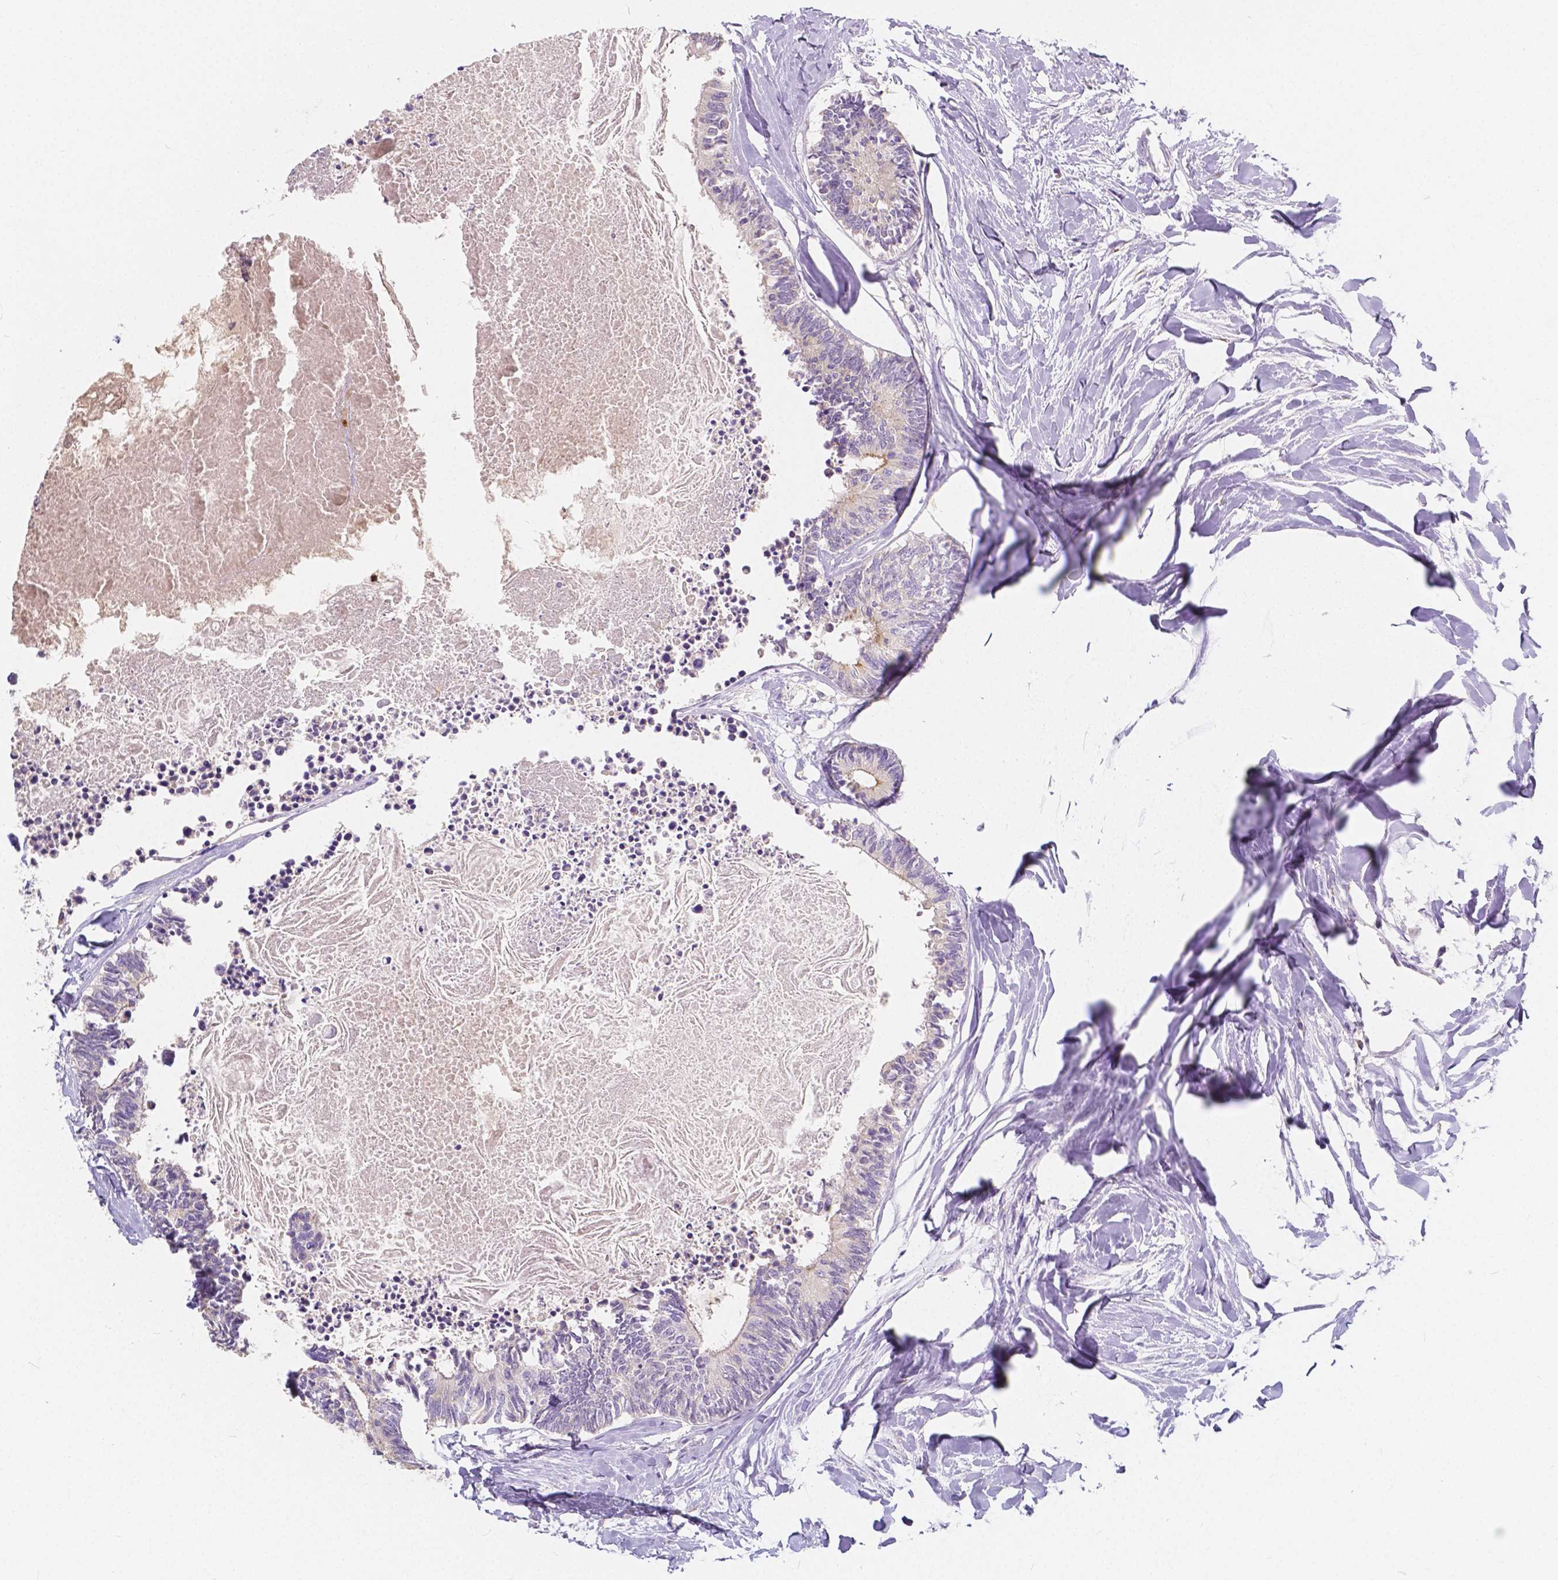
{"staining": {"intensity": "negative", "quantity": "none", "location": "none"}, "tissue": "colorectal cancer", "cell_type": "Tumor cells", "image_type": "cancer", "snomed": [{"axis": "morphology", "description": "Adenocarcinoma, NOS"}, {"axis": "topography", "description": "Colon"}, {"axis": "topography", "description": "Rectum"}], "caption": "Tumor cells are negative for protein expression in human colorectal cancer. (Brightfield microscopy of DAB immunohistochemistry at high magnification).", "gene": "RNF186", "patient": {"sex": "male", "age": 57}}